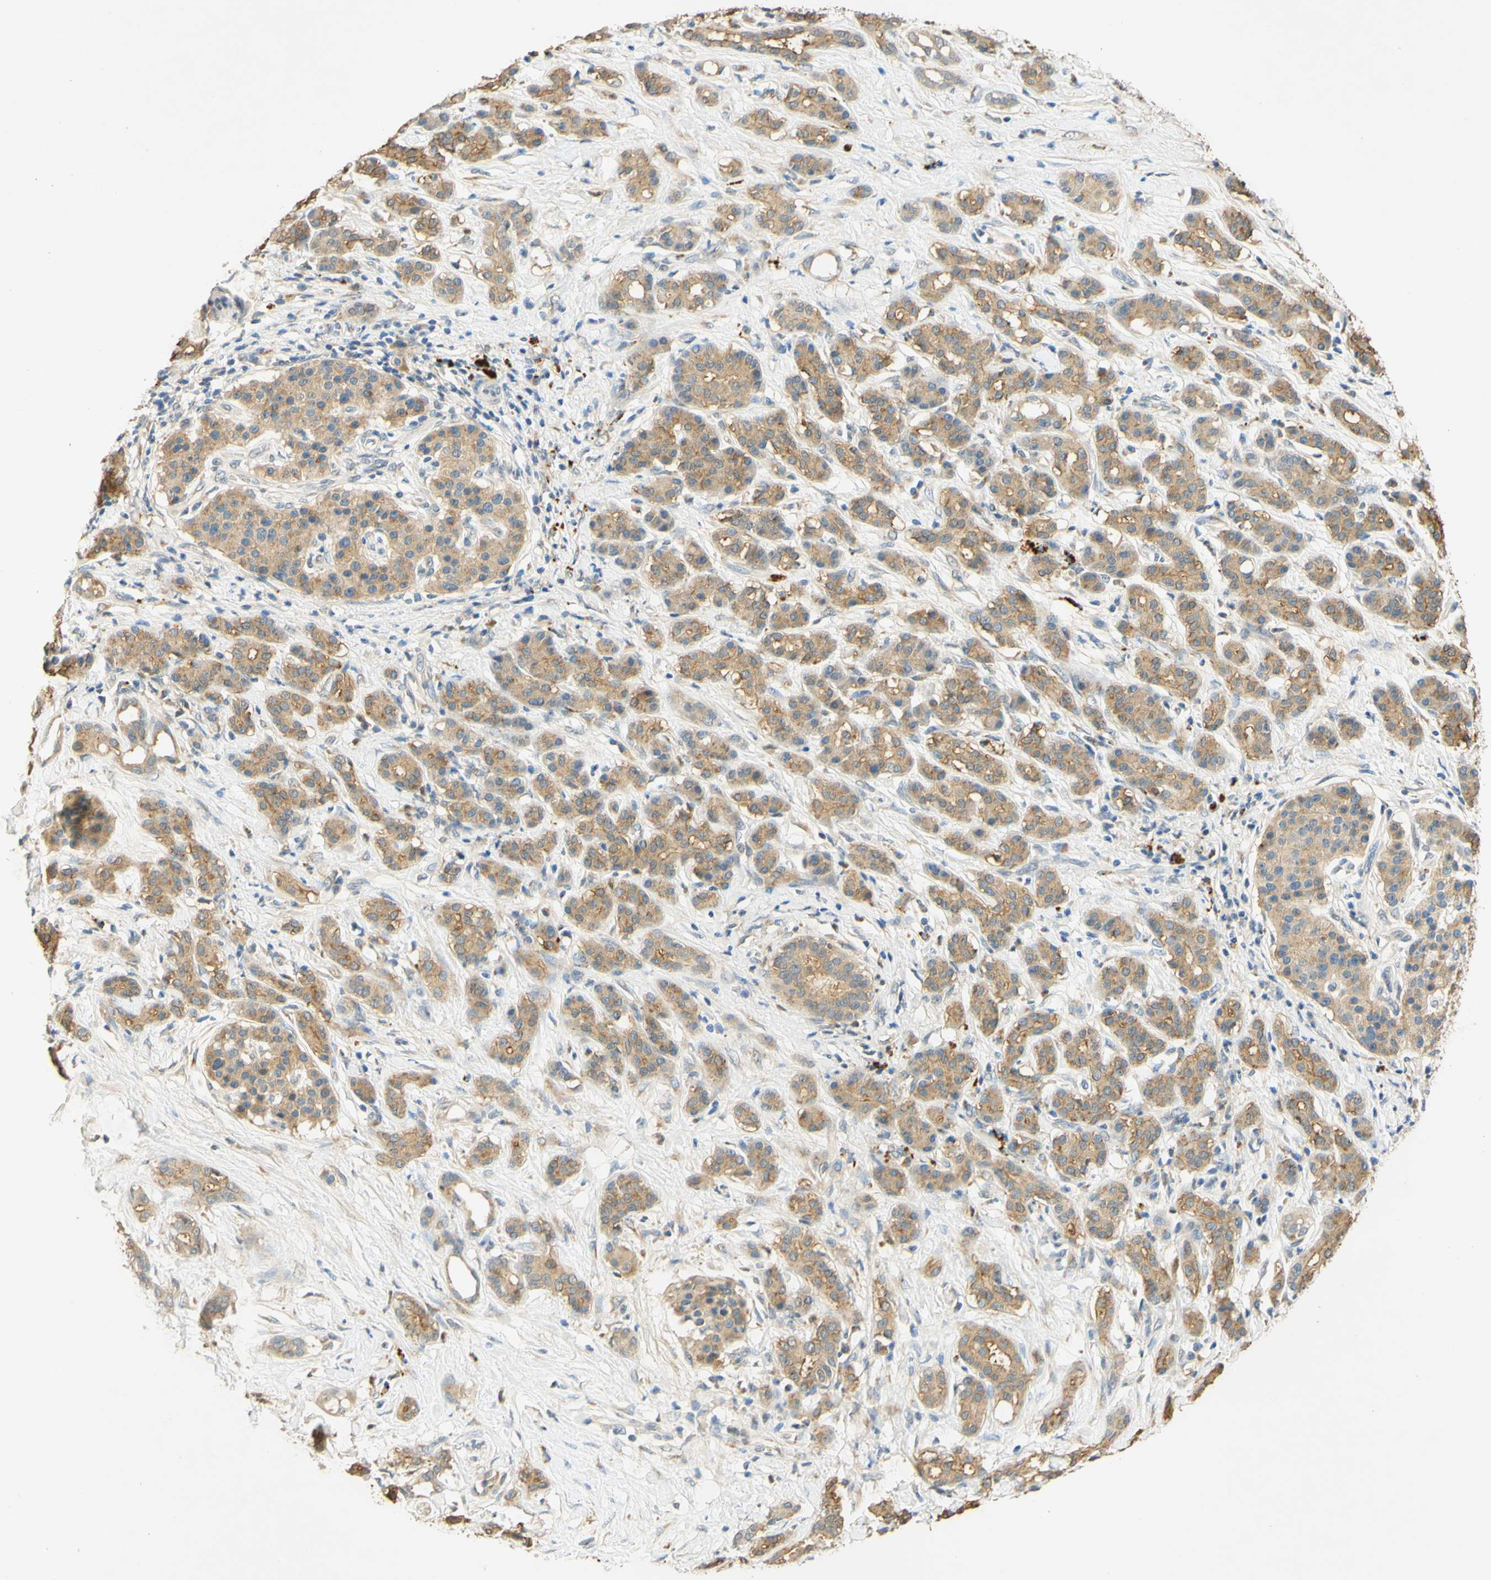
{"staining": {"intensity": "moderate", "quantity": ">75%", "location": "cytoplasmic/membranous"}, "tissue": "pancreatic cancer", "cell_type": "Tumor cells", "image_type": "cancer", "snomed": [{"axis": "morphology", "description": "Adenocarcinoma, NOS"}, {"axis": "topography", "description": "Pancreas"}], "caption": "DAB immunohistochemical staining of pancreatic cancer shows moderate cytoplasmic/membranous protein expression in about >75% of tumor cells.", "gene": "ENTREP2", "patient": {"sex": "male", "age": 41}}